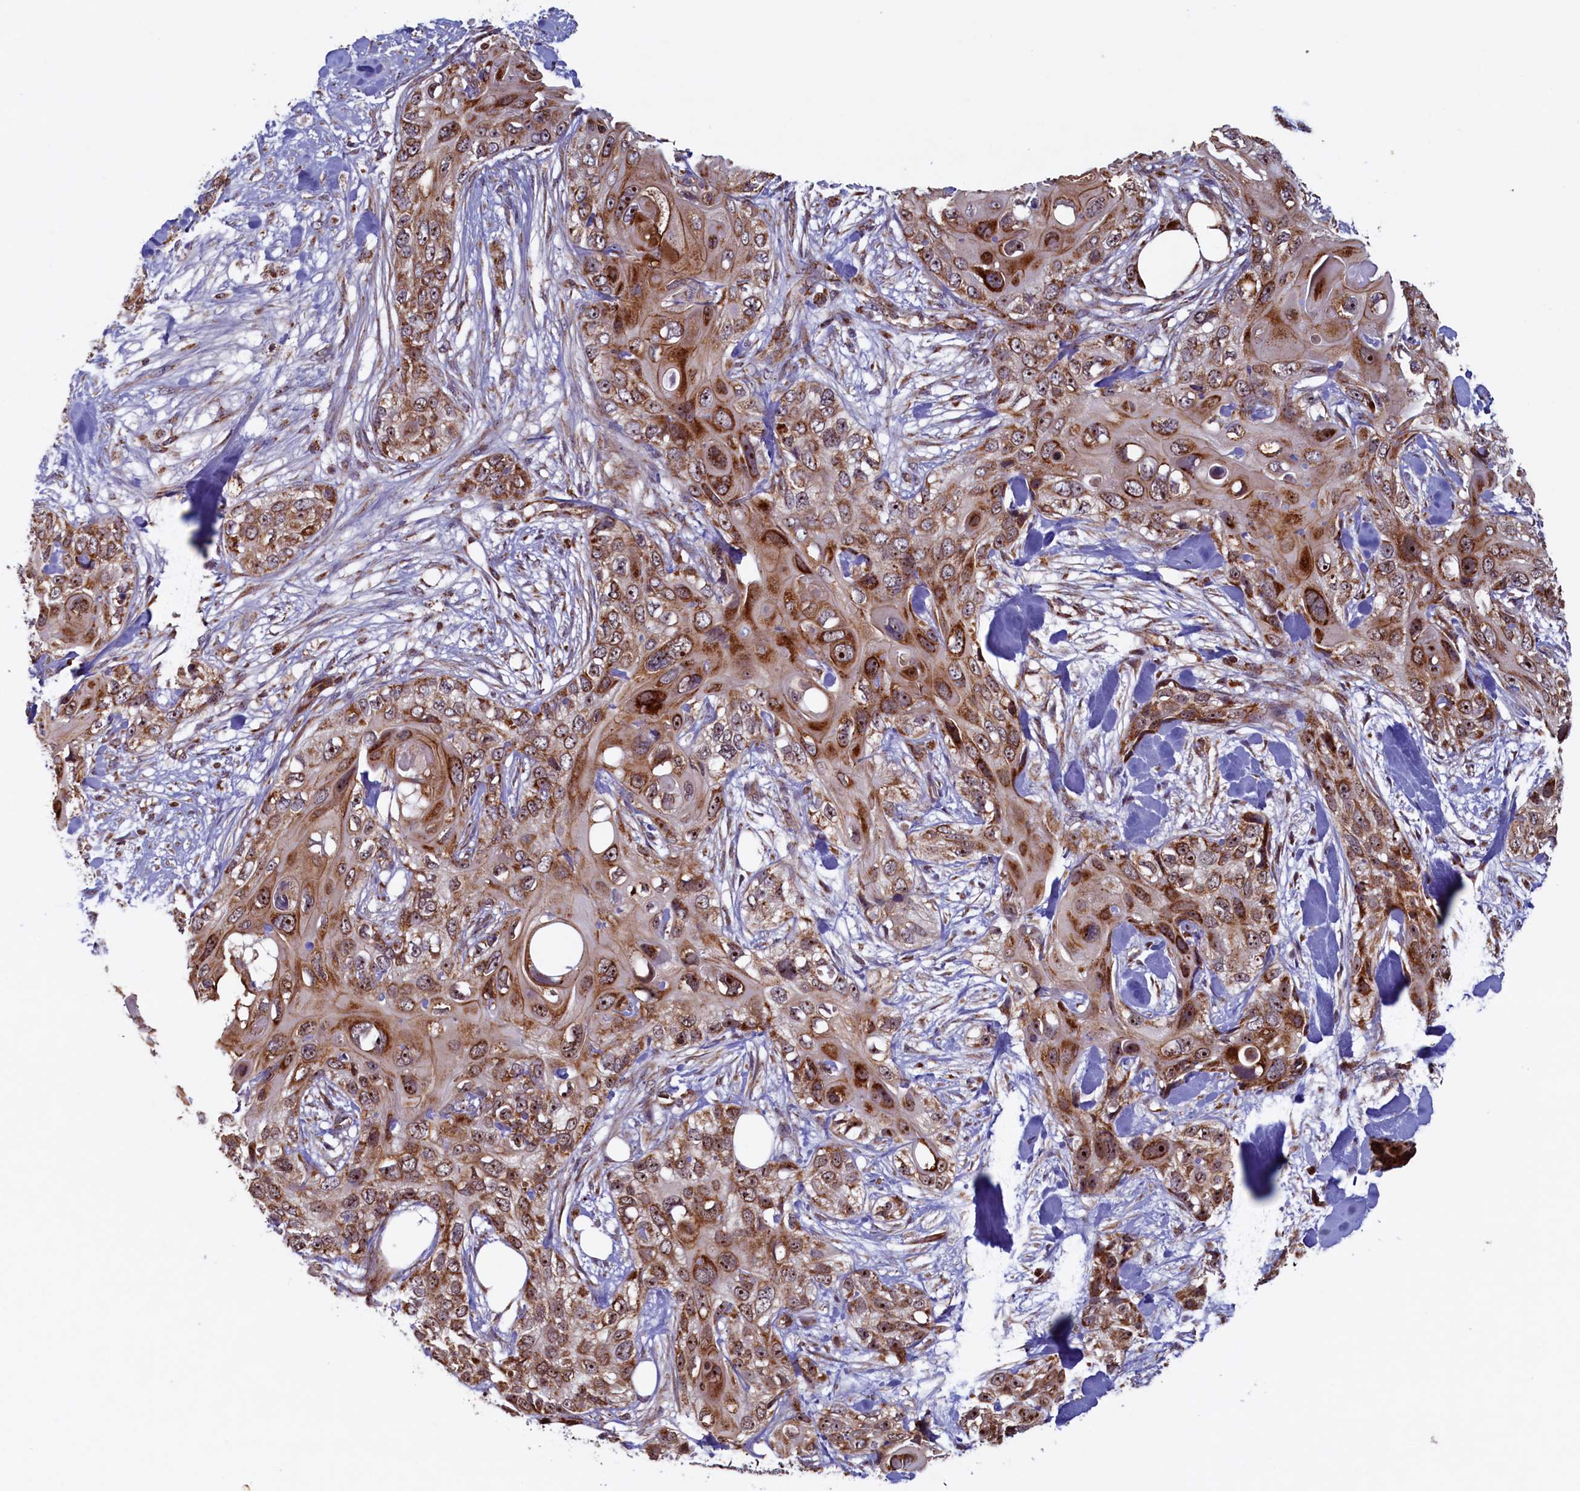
{"staining": {"intensity": "moderate", "quantity": ">75%", "location": "cytoplasmic/membranous,nuclear"}, "tissue": "skin cancer", "cell_type": "Tumor cells", "image_type": "cancer", "snomed": [{"axis": "morphology", "description": "Normal tissue, NOS"}, {"axis": "morphology", "description": "Squamous cell carcinoma, NOS"}, {"axis": "topography", "description": "Skin"}], "caption": "A medium amount of moderate cytoplasmic/membranous and nuclear staining is present in about >75% of tumor cells in skin cancer tissue.", "gene": "UBE3B", "patient": {"sex": "male", "age": 72}}